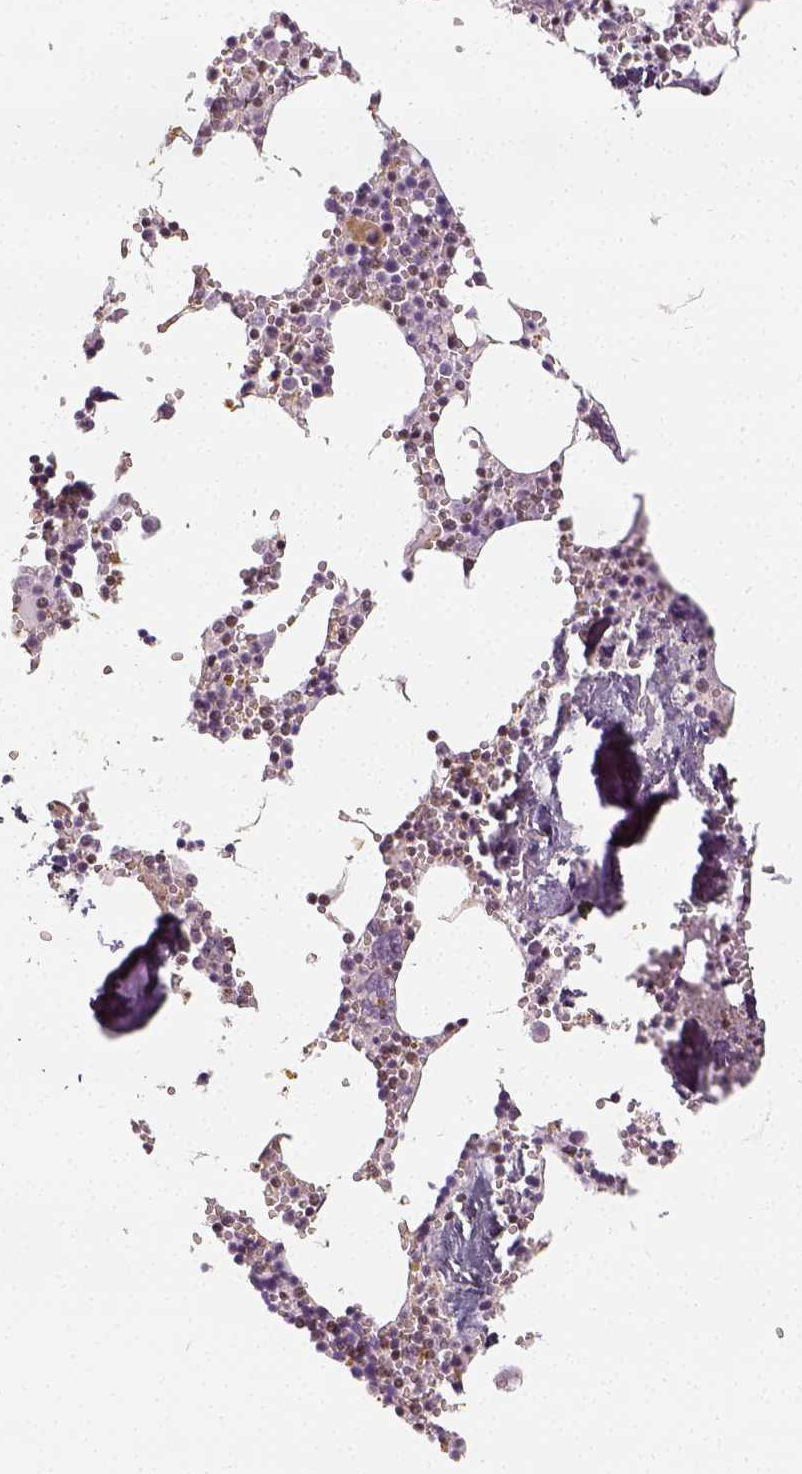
{"staining": {"intensity": "moderate", "quantity": "<25%", "location": "nuclear"}, "tissue": "bone marrow", "cell_type": "Hematopoietic cells", "image_type": "normal", "snomed": [{"axis": "morphology", "description": "Normal tissue, NOS"}, {"axis": "topography", "description": "Bone marrow"}], "caption": "Immunohistochemistry of normal human bone marrow displays low levels of moderate nuclear staining in about <25% of hematopoietic cells. (brown staining indicates protein expression, while blue staining denotes nuclei).", "gene": "HDAC1", "patient": {"sex": "male", "age": 54}}